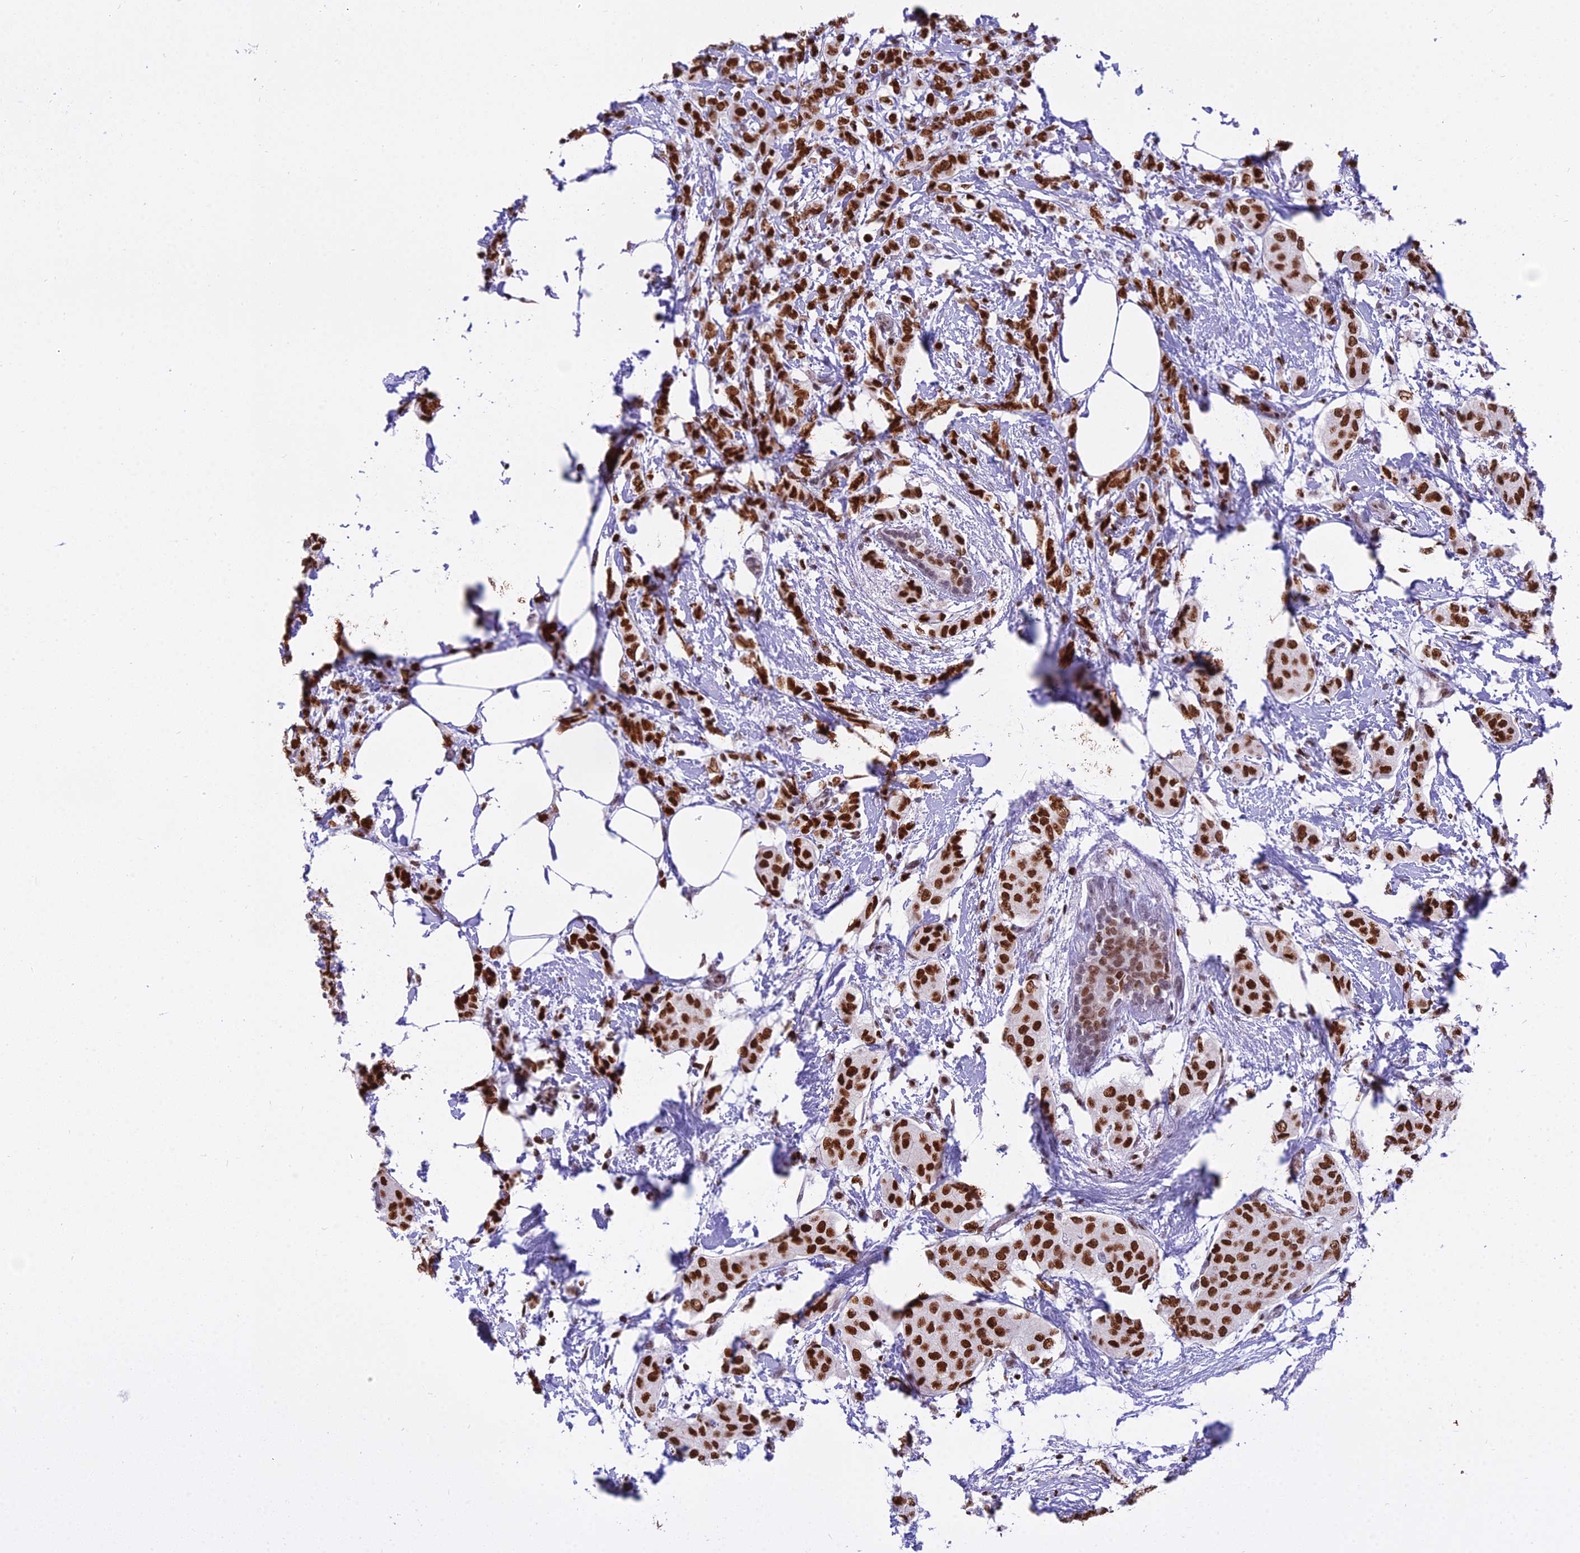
{"staining": {"intensity": "strong", "quantity": ">75%", "location": "nuclear"}, "tissue": "breast cancer", "cell_type": "Tumor cells", "image_type": "cancer", "snomed": [{"axis": "morphology", "description": "Duct carcinoma"}, {"axis": "topography", "description": "Breast"}], "caption": "IHC of human breast intraductal carcinoma displays high levels of strong nuclear staining in about >75% of tumor cells.", "gene": "PARP1", "patient": {"sex": "female", "age": 72}}